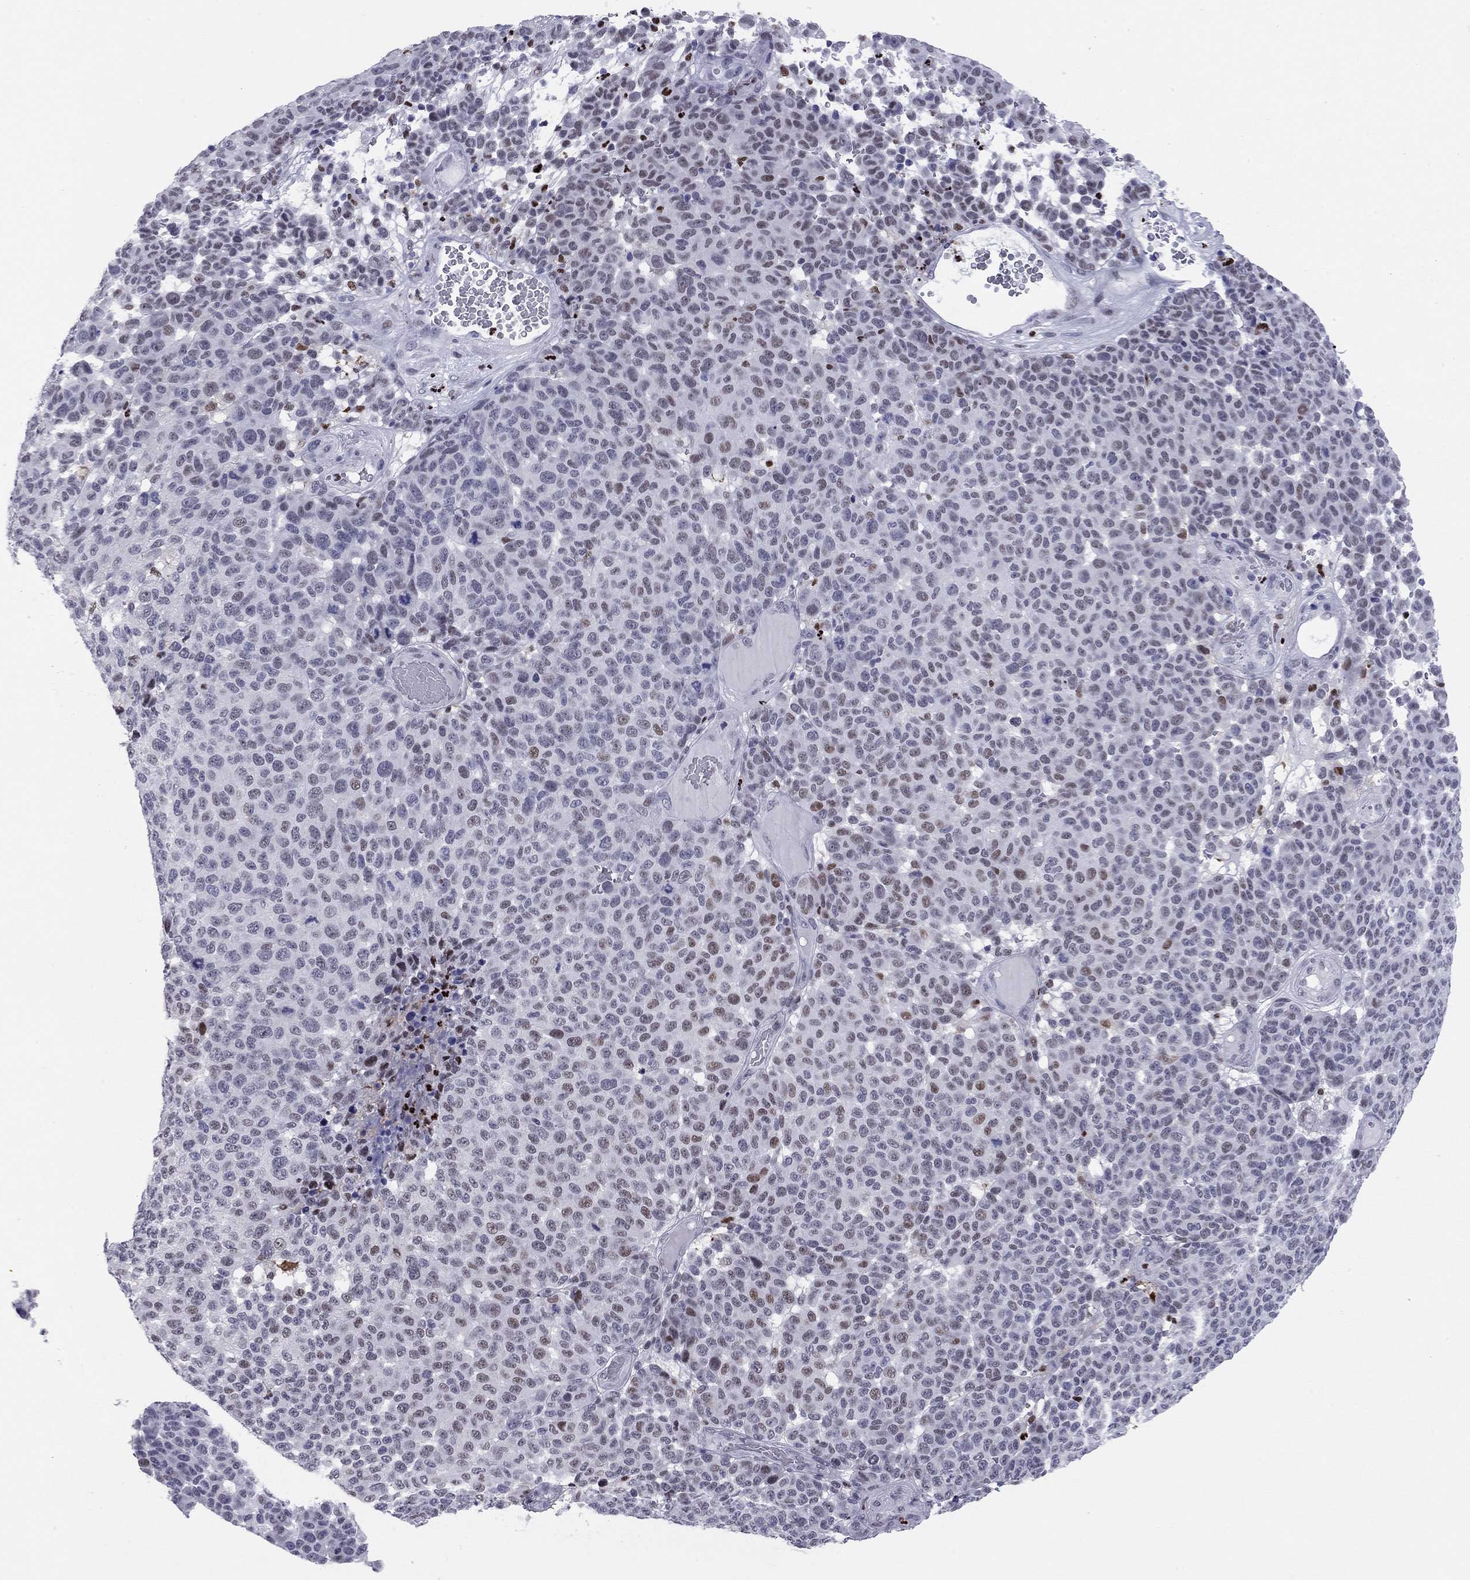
{"staining": {"intensity": "moderate", "quantity": "<25%", "location": "nuclear"}, "tissue": "melanoma", "cell_type": "Tumor cells", "image_type": "cancer", "snomed": [{"axis": "morphology", "description": "Malignant melanoma, NOS"}, {"axis": "topography", "description": "Skin"}], "caption": "A brown stain highlights moderate nuclear staining of a protein in melanoma tumor cells.", "gene": "PCGF3", "patient": {"sex": "male", "age": 59}}